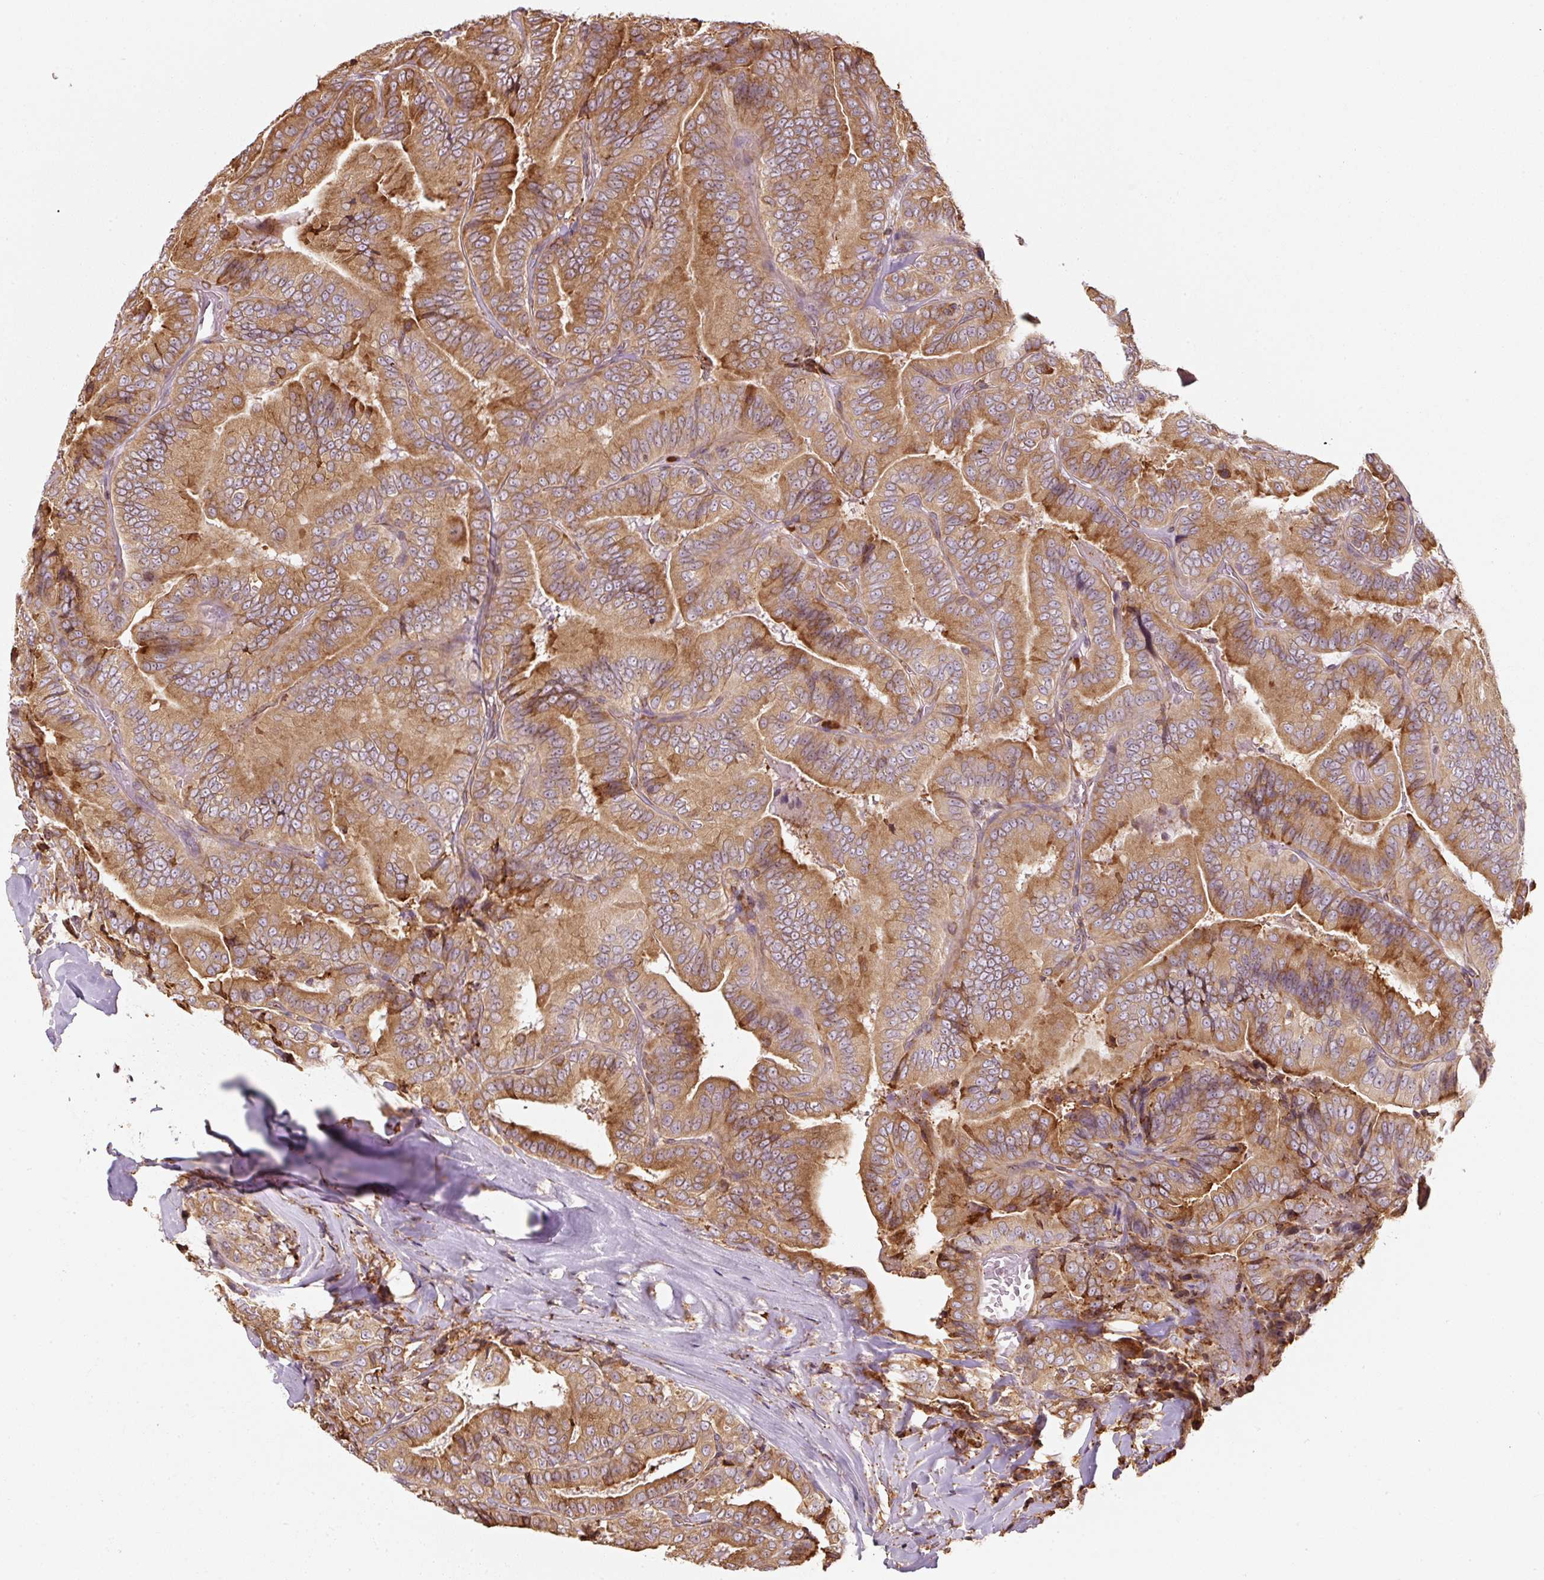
{"staining": {"intensity": "strong", "quantity": ">75%", "location": "cytoplasmic/membranous"}, "tissue": "thyroid cancer", "cell_type": "Tumor cells", "image_type": "cancer", "snomed": [{"axis": "morphology", "description": "Papillary adenocarcinoma, NOS"}, {"axis": "topography", "description": "Thyroid gland"}], "caption": "Immunohistochemistry (IHC) histopathology image of neoplastic tissue: human thyroid cancer stained using IHC demonstrates high levels of strong protein expression localized specifically in the cytoplasmic/membranous of tumor cells, appearing as a cytoplasmic/membranous brown color.", "gene": "PRKCSH", "patient": {"sex": "male", "age": 61}}